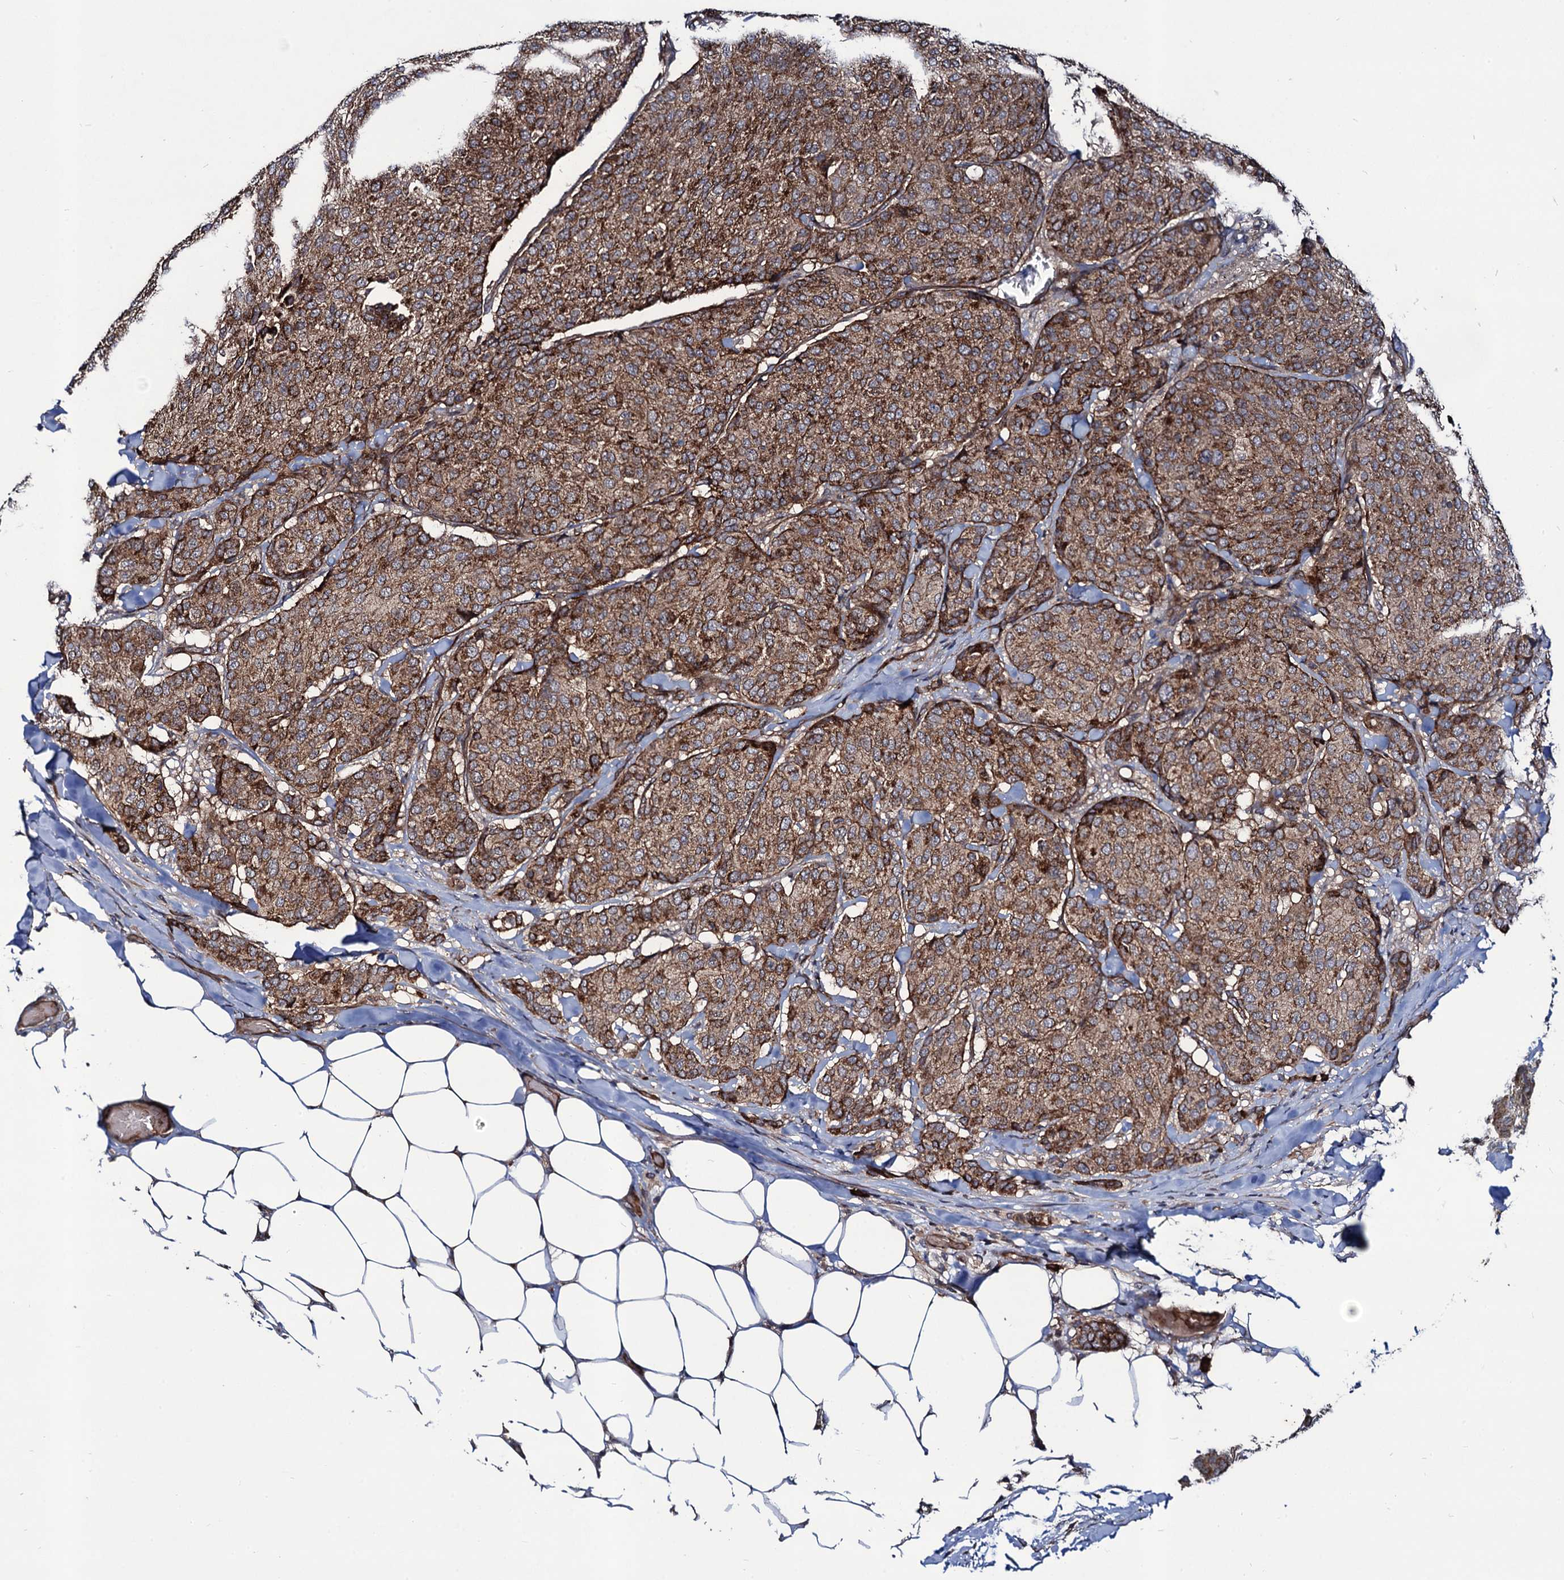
{"staining": {"intensity": "moderate", "quantity": ">75%", "location": "cytoplasmic/membranous"}, "tissue": "breast cancer", "cell_type": "Tumor cells", "image_type": "cancer", "snomed": [{"axis": "morphology", "description": "Duct carcinoma"}, {"axis": "topography", "description": "Breast"}], "caption": "Immunohistochemical staining of human intraductal carcinoma (breast) shows medium levels of moderate cytoplasmic/membranous positivity in approximately >75% of tumor cells.", "gene": "KXD1", "patient": {"sex": "female", "age": 75}}